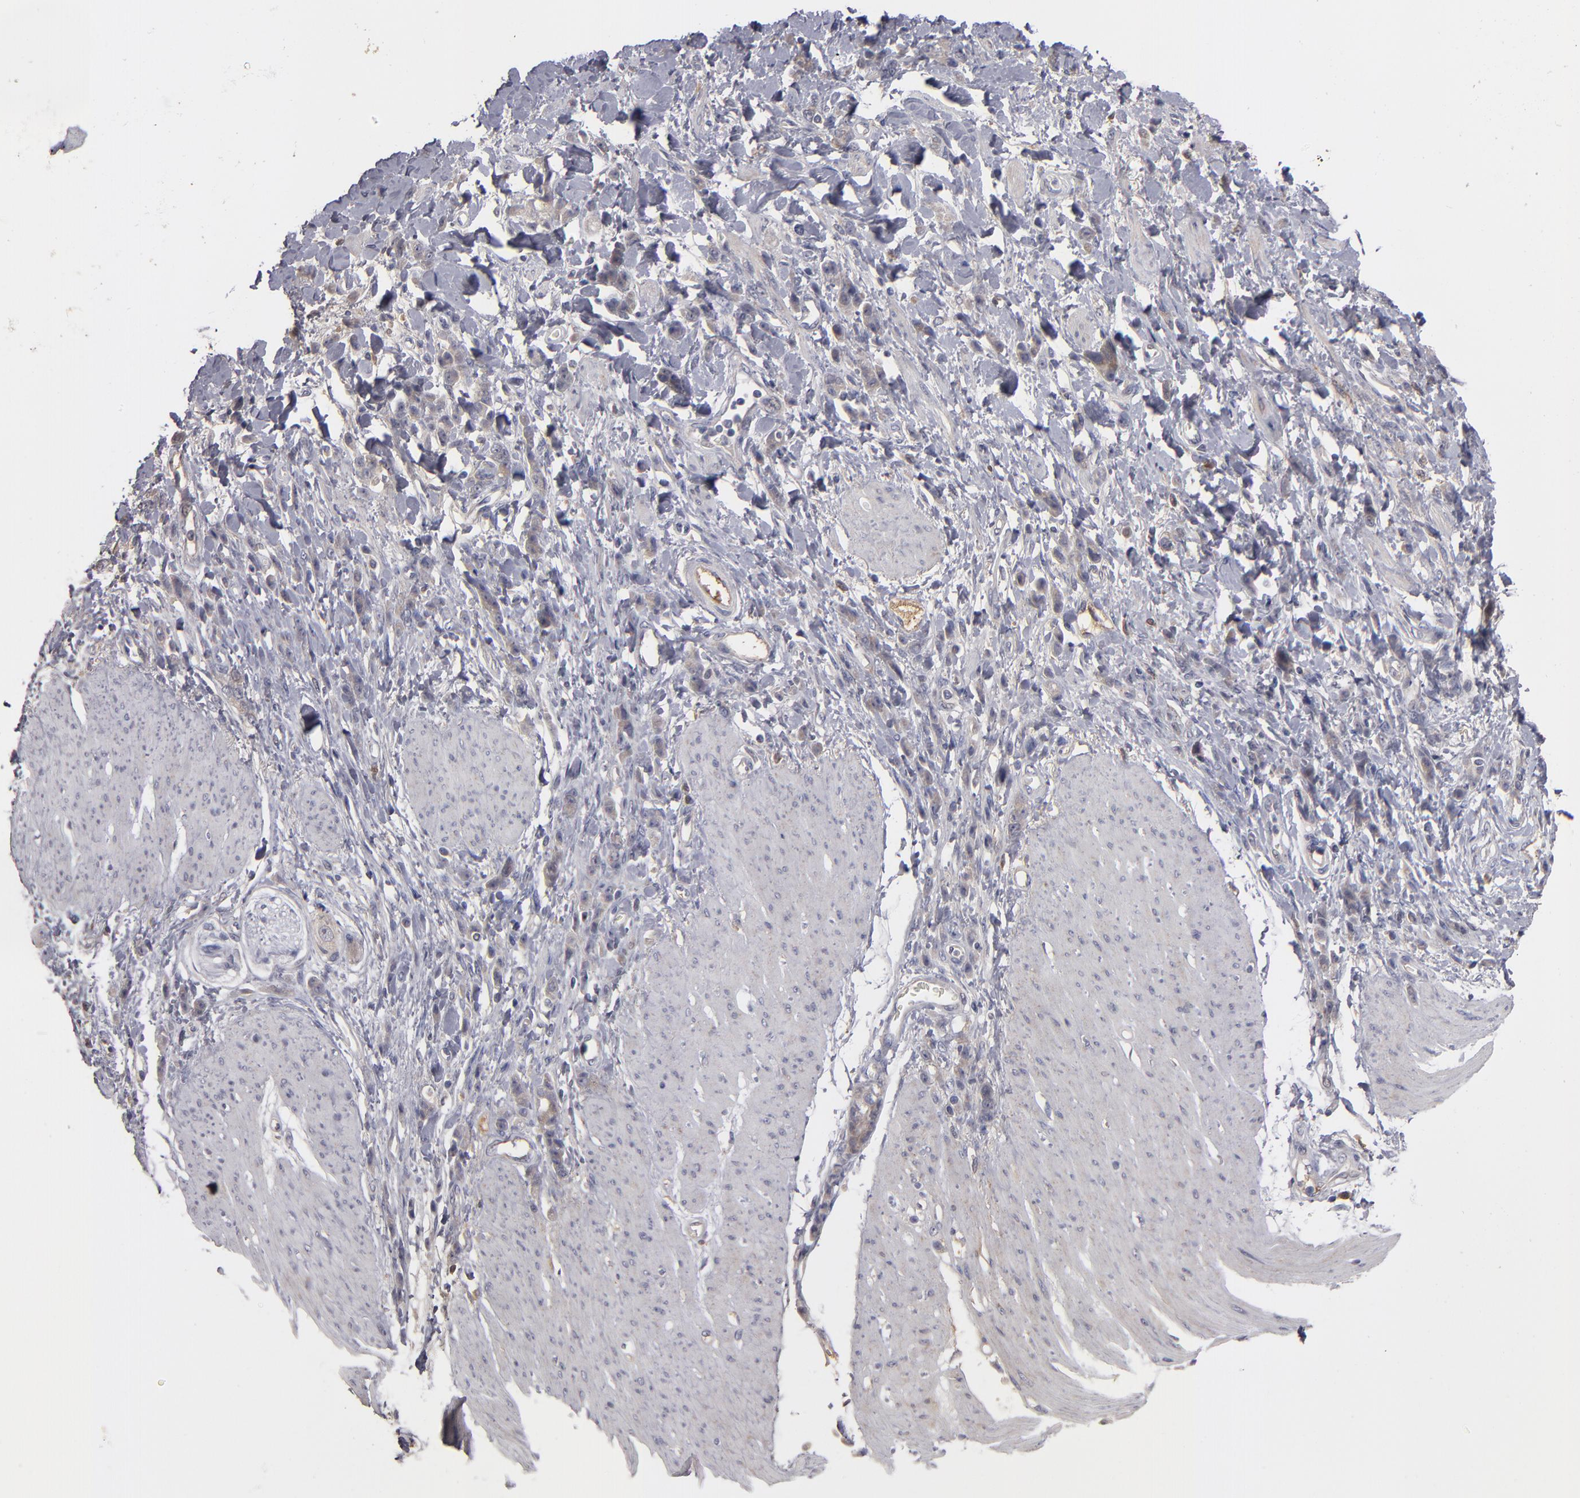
{"staining": {"intensity": "weak", "quantity": ">75%", "location": "cytoplasmic/membranous"}, "tissue": "stomach cancer", "cell_type": "Tumor cells", "image_type": "cancer", "snomed": [{"axis": "morphology", "description": "Normal tissue, NOS"}, {"axis": "morphology", "description": "Adenocarcinoma, NOS"}, {"axis": "topography", "description": "Stomach"}], "caption": "A low amount of weak cytoplasmic/membranous positivity is identified in approximately >75% of tumor cells in stomach cancer (adenocarcinoma) tissue.", "gene": "EXD2", "patient": {"sex": "male", "age": 82}}